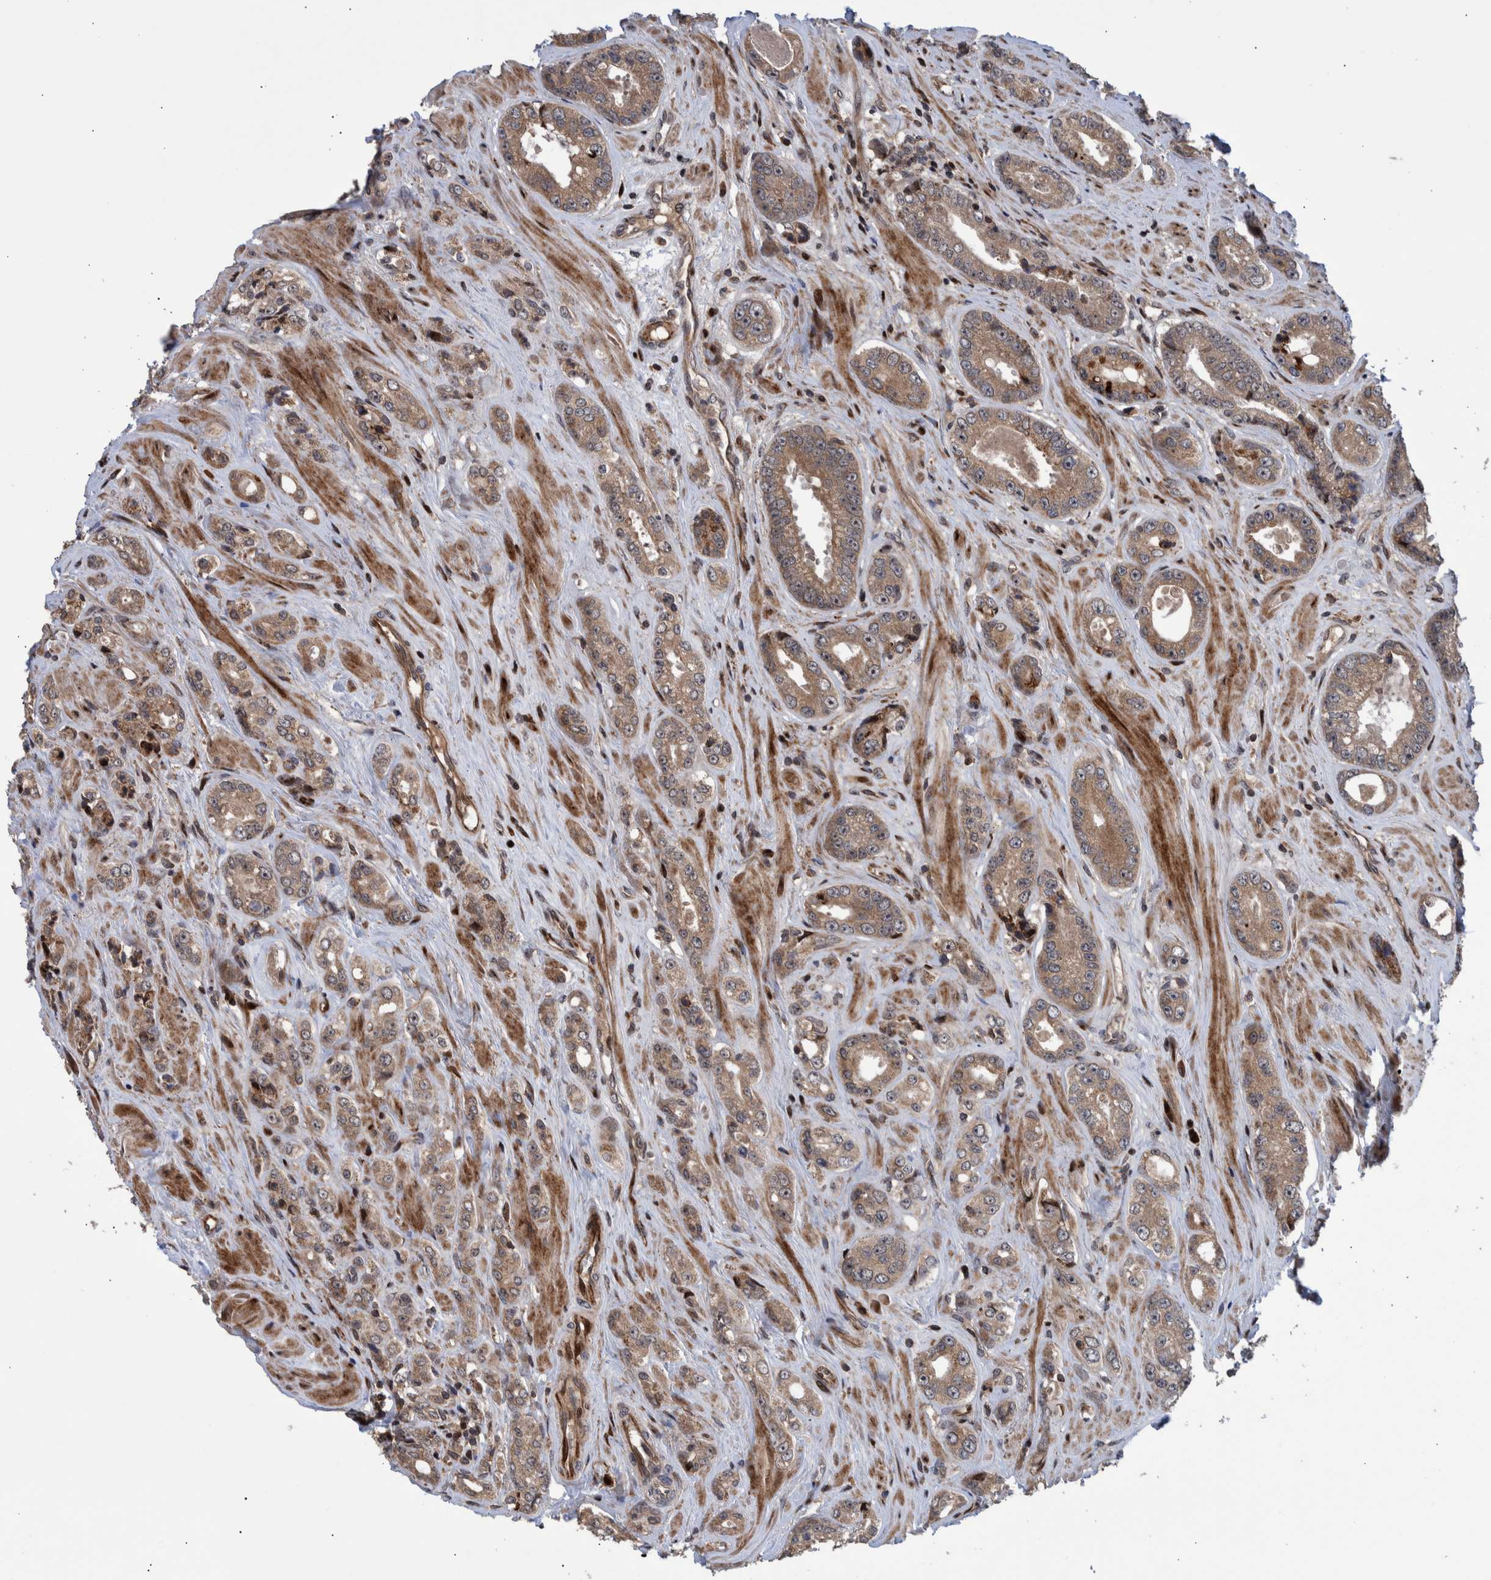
{"staining": {"intensity": "weak", "quantity": ">75%", "location": "cytoplasmic/membranous"}, "tissue": "prostate cancer", "cell_type": "Tumor cells", "image_type": "cancer", "snomed": [{"axis": "morphology", "description": "Adenocarcinoma, High grade"}, {"axis": "topography", "description": "Prostate"}], "caption": "A low amount of weak cytoplasmic/membranous positivity is identified in approximately >75% of tumor cells in prostate high-grade adenocarcinoma tissue.", "gene": "SHISA6", "patient": {"sex": "male", "age": 61}}